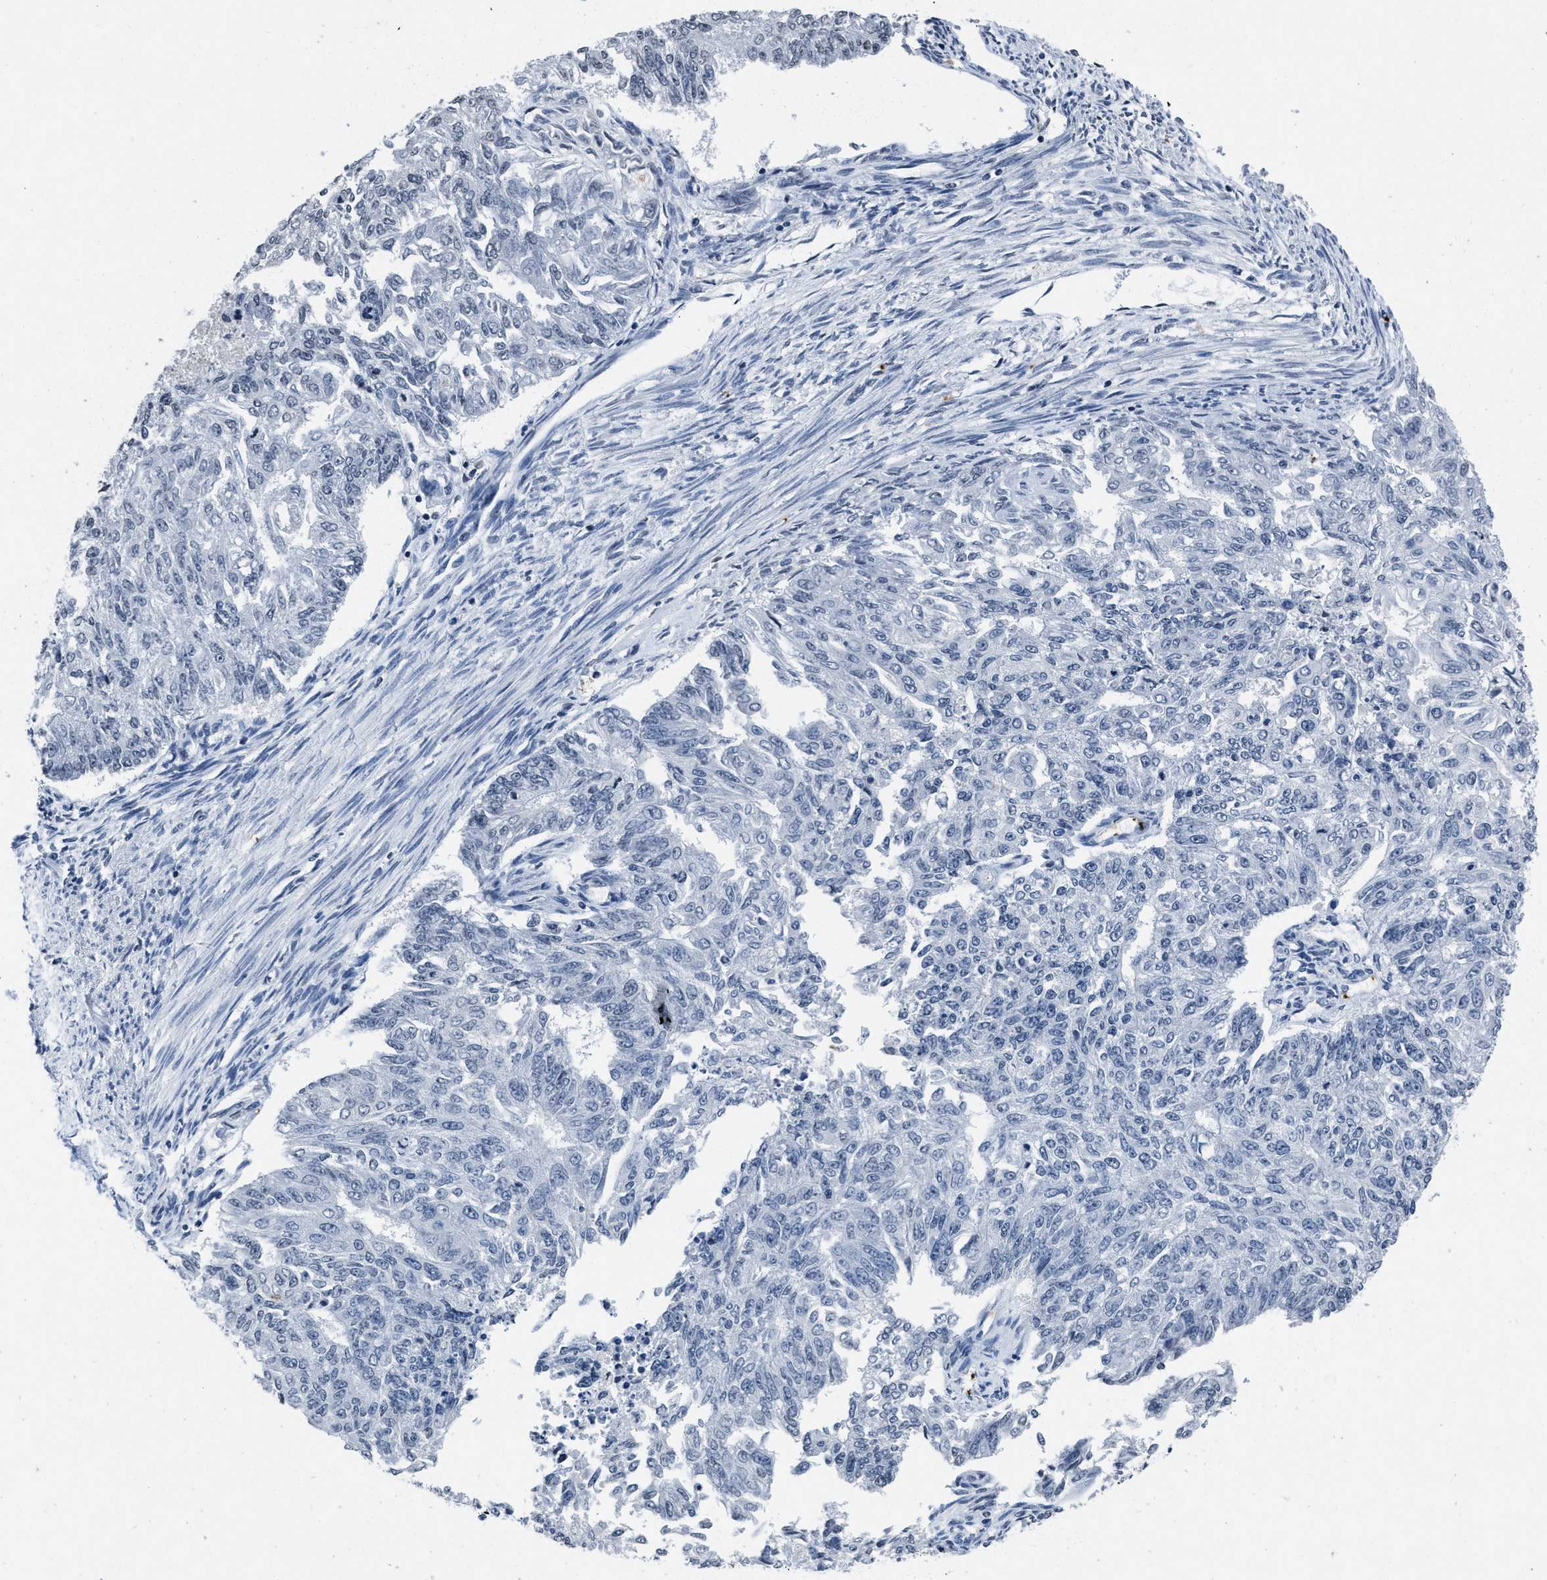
{"staining": {"intensity": "negative", "quantity": "none", "location": "none"}, "tissue": "endometrial cancer", "cell_type": "Tumor cells", "image_type": "cancer", "snomed": [{"axis": "morphology", "description": "Adenocarcinoma, NOS"}, {"axis": "topography", "description": "Endometrium"}], "caption": "A histopathology image of human endometrial cancer (adenocarcinoma) is negative for staining in tumor cells. (Stains: DAB immunohistochemistry (IHC) with hematoxylin counter stain, Microscopy: brightfield microscopy at high magnification).", "gene": "ITGA2B", "patient": {"sex": "female", "age": 32}}